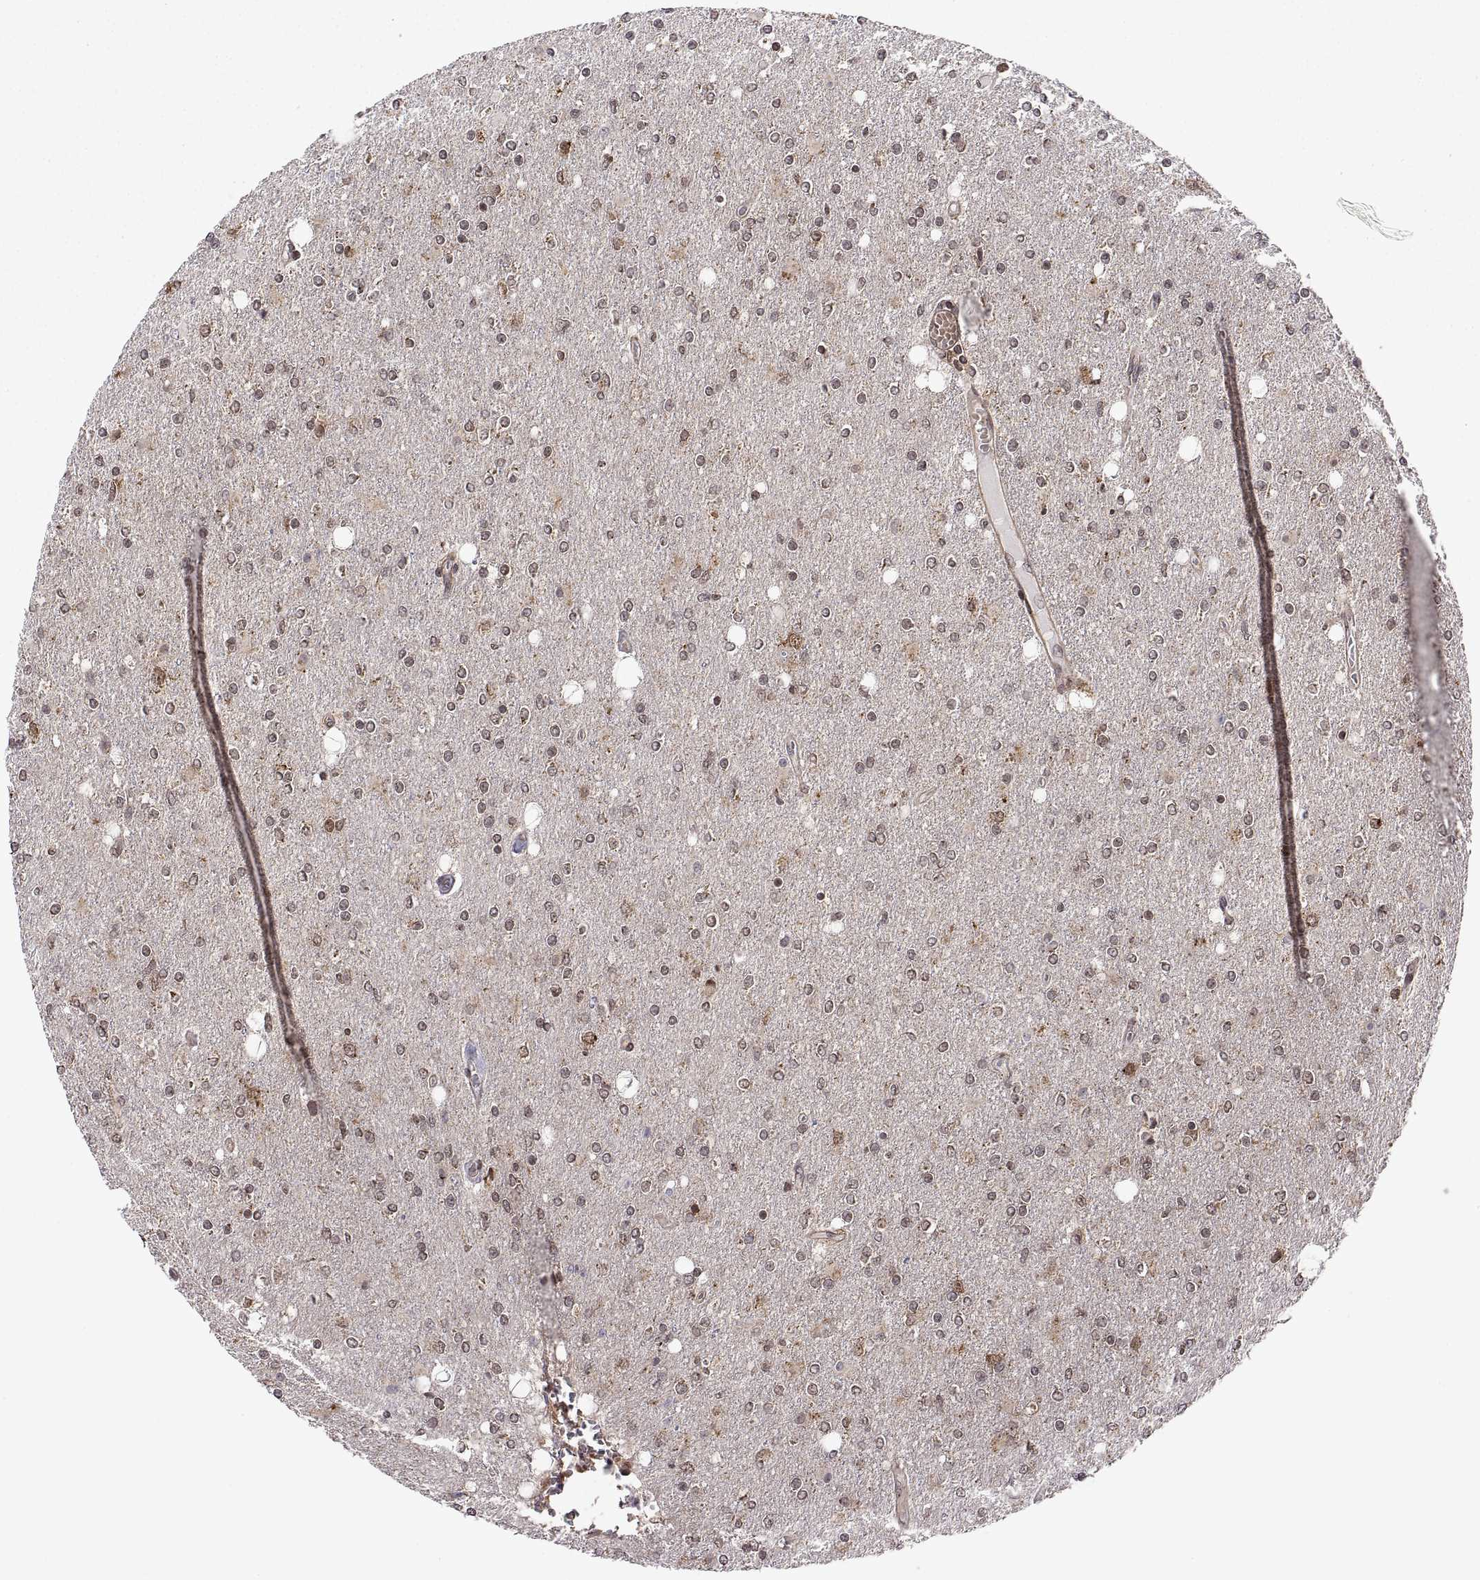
{"staining": {"intensity": "negative", "quantity": "none", "location": "none"}, "tissue": "glioma", "cell_type": "Tumor cells", "image_type": "cancer", "snomed": [{"axis": "morphology", "description": "Glioma, malignant, High grade"}, {"axis": "topography", "description": "Cerebral cortex"}], "caption": "DAB immunohistochemical staining of human malignant high-grade glioma demonstrates no significant positivity in tumor cells.", "gene": "ZNRF2", "patient": {"sex": "male", "age": 70}}